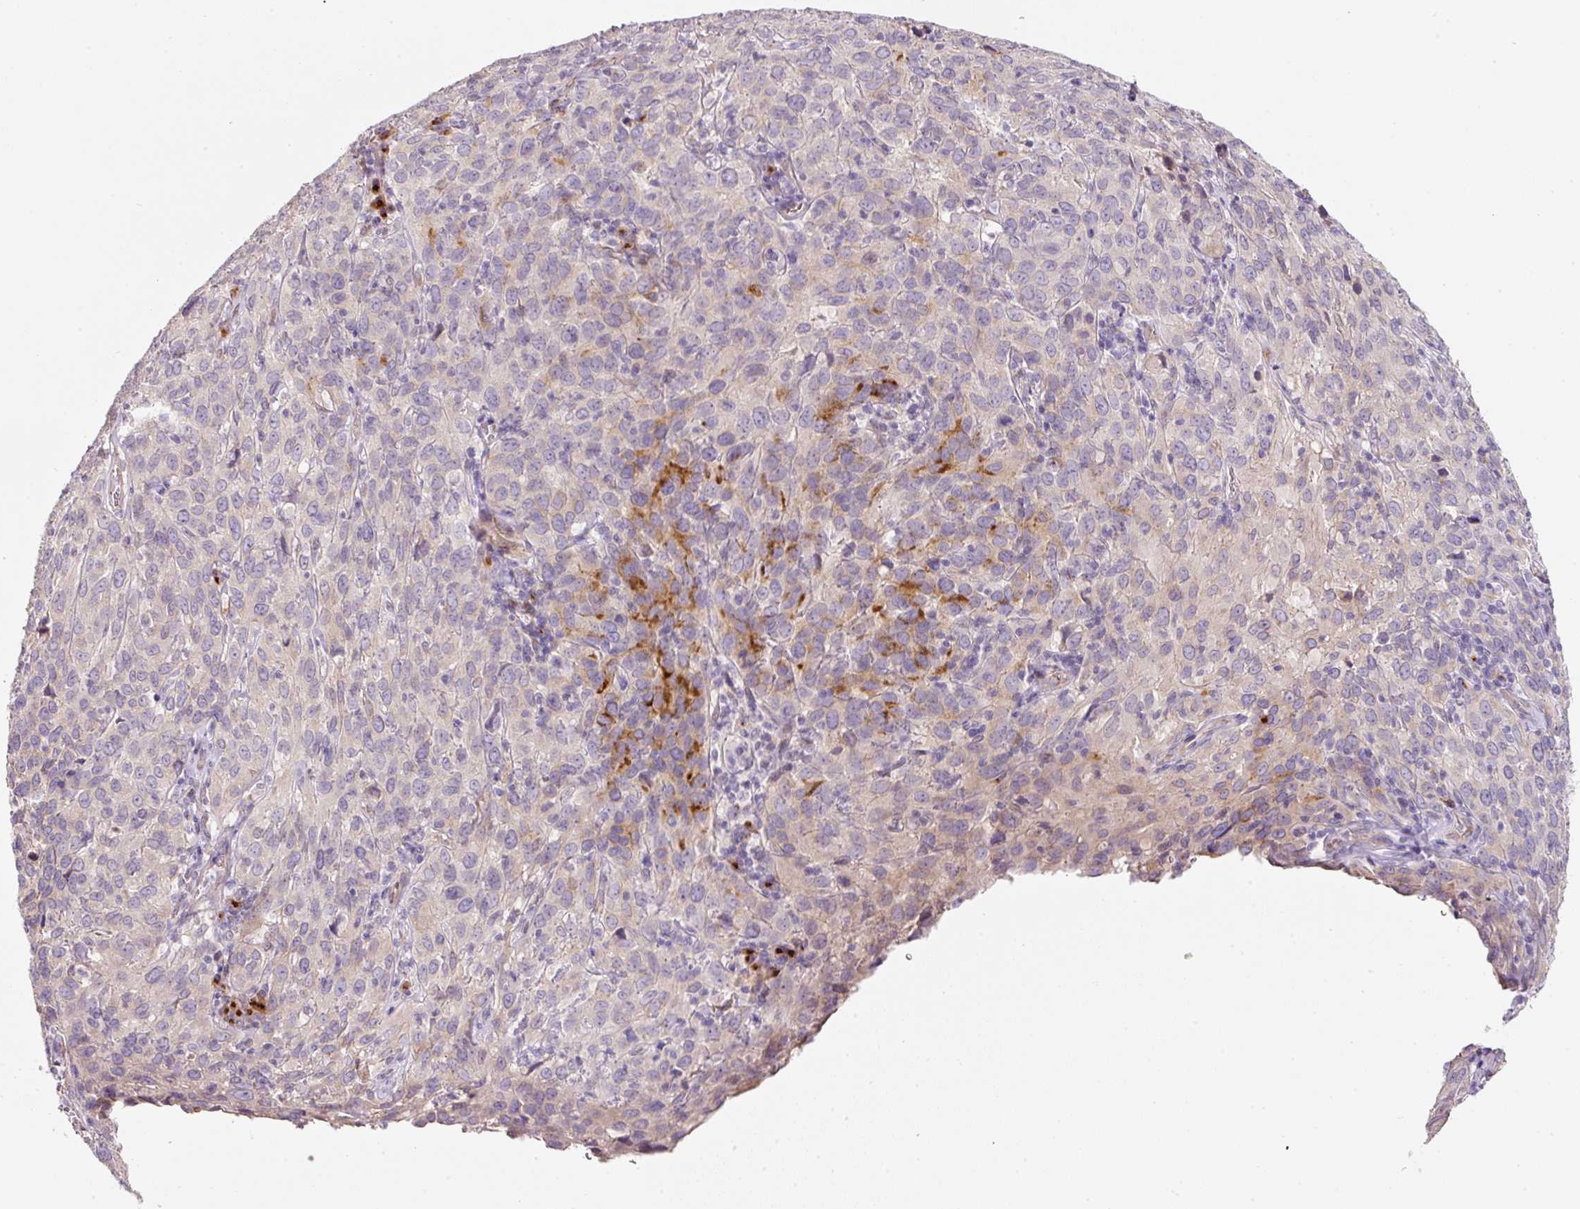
{"staining": {"intensity": "strong", "quantity": "<25%", "location": "cytoplasmic/membranous"}, "tissue": "cervical cancer", "cell_type": "Tumor cells", "image_type": "cancer", "snomed": [{"axis": "morphology", "description": "Squamous cell carcinoma, NOS"}, {"axis": "topography", "description": "Cervix"}], "caption": "The immunohistochemical stain labels strong cytoplasmic/membranous positivity in tumor cells of cervical squamous cell carcinoma tissue.", "gene": "NBPF11", "patient": {"sex": "female", "age": 51}}